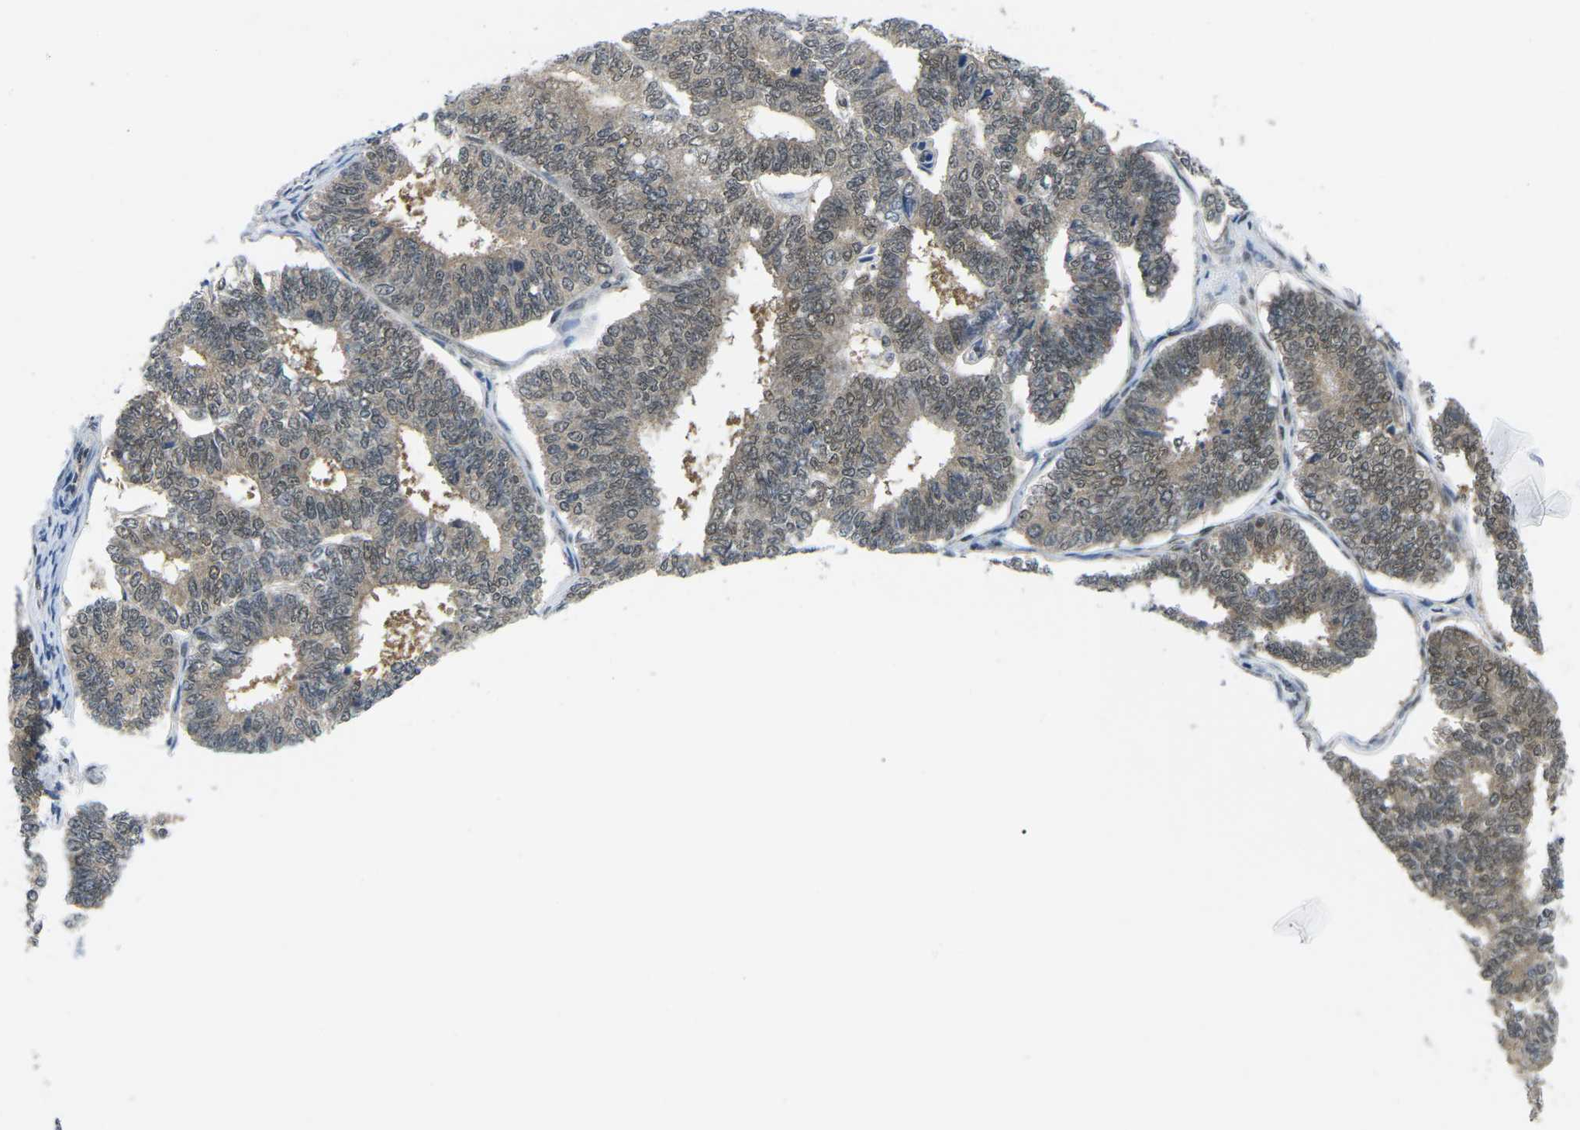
{"staining": {"intensity": "weak", "quantity": ">75%", "location": "cytoplasmic/membranous,nuclear"}, "tissue": "endometrial cancer", "cell_type": "Tumor cells", "image_type": "cancer", "snomed": [{"axis": "morphology", "description": "Adenocarcinoma, NOS"}, {"axis": "topography", "description": "Endometrium"}], "caption": "Immunohistochemistry (IHC) (DAB) staining of human endometrial cancer (adenocarcinoma) reveals weak cytoplasmic/membranous and nuclear protein expression in about >75% of tumor cells. (DAB = brown stain, brightfield microscopy at high magnification).", "gene": "UBA7", "patient": {"sex": "female", "age": 70}}